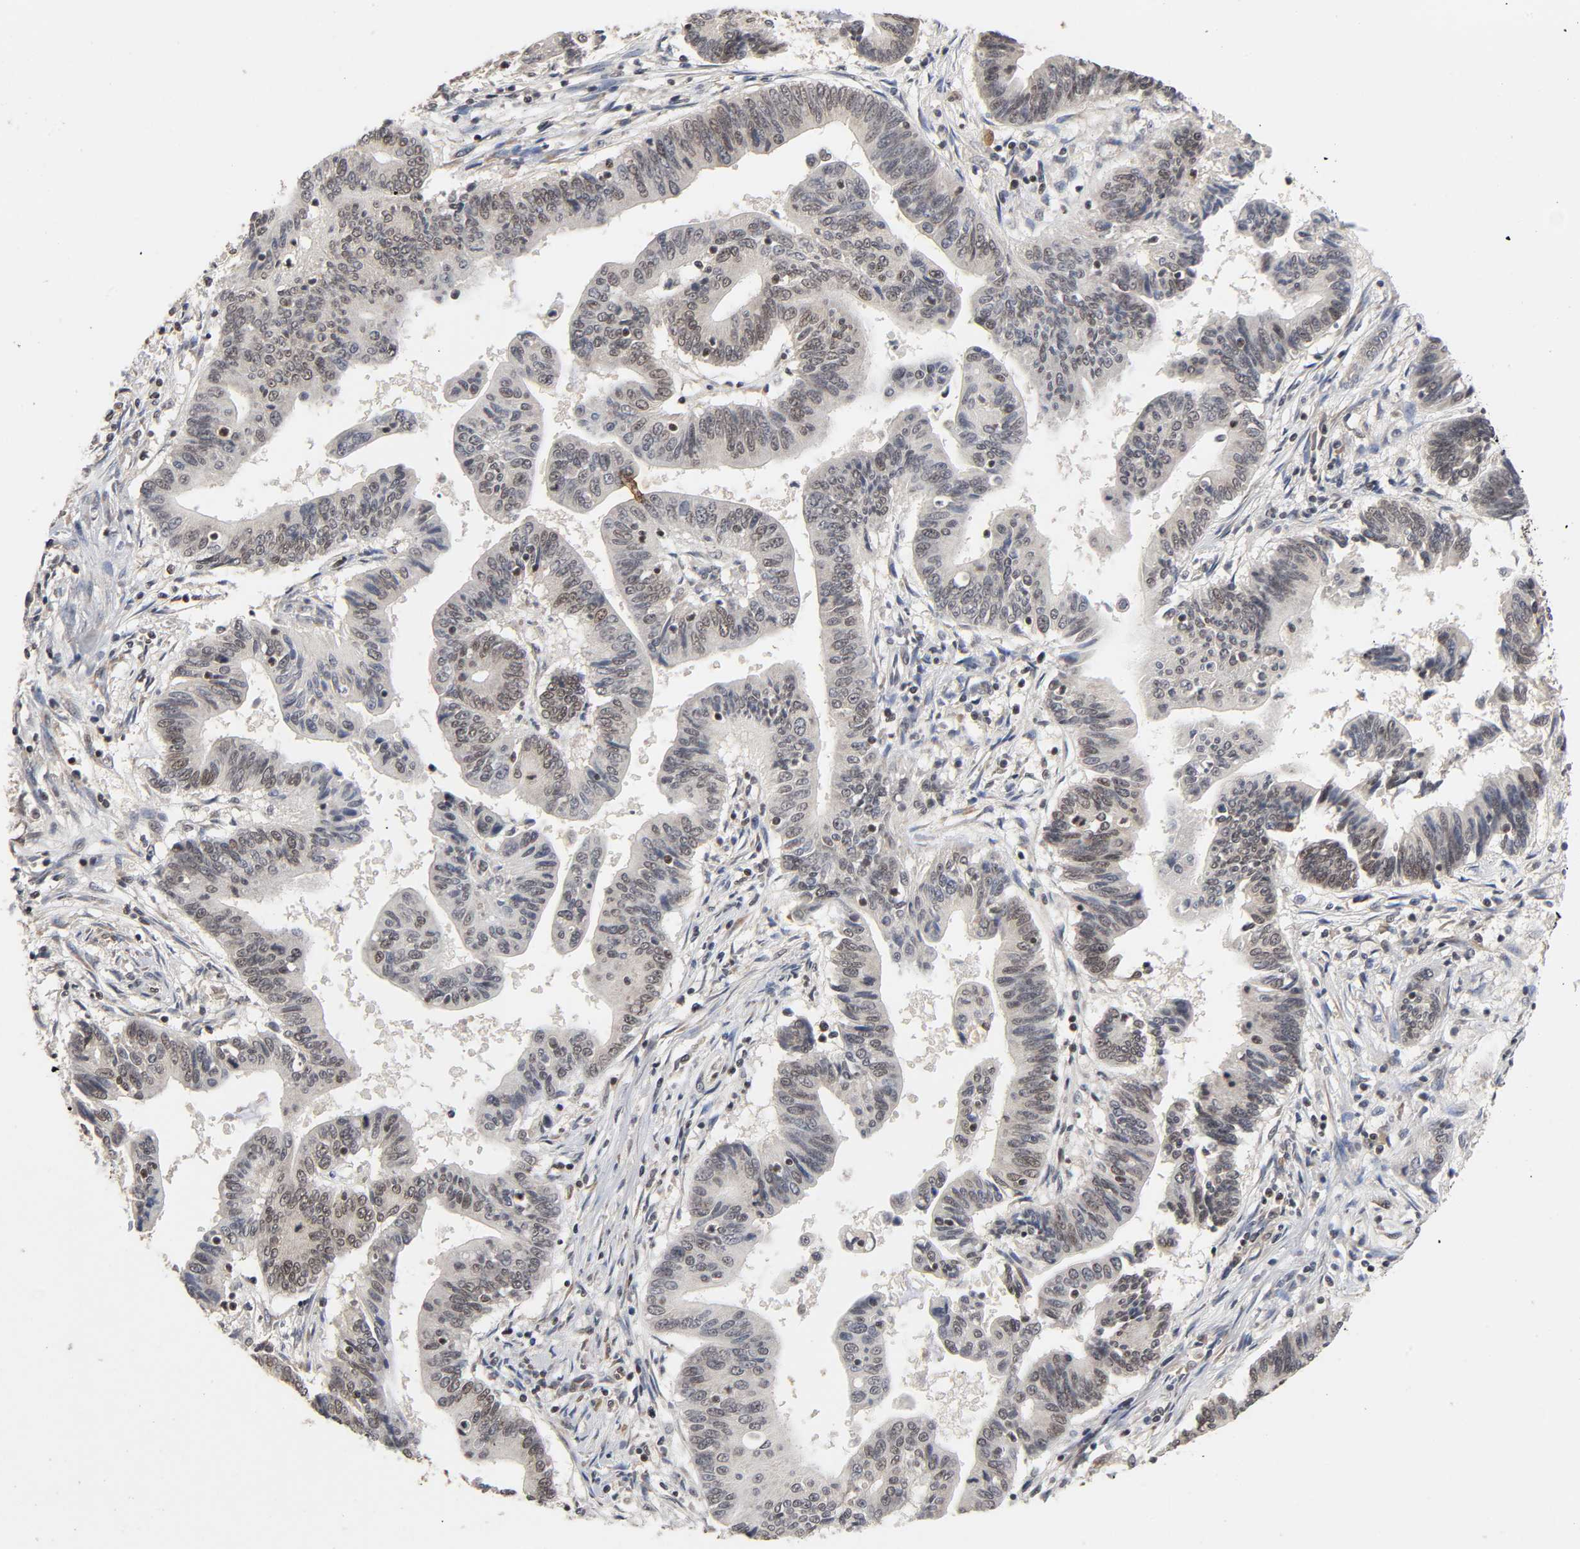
{"staining": {"intensity": "weak", "quantity": "25%-75%", "location": "cytoplasmic/membranous,nuclear"}, "tissue": "pancreatic cancer", "cell_type": "Tumor cells", "image_type": "cancer", "snomed": [{"axis": "morphology", "description": "Adenocarcinoma, NOS"}, {"axis": "topography", "description": "Pancreas"}], "caption": "IHC of human pancreatic cancer exhibits low levels of weak cytoplasmic/membranous and nuclear positivity in about 25%-75% of tumor cells.", "gene": "ZNF384", "patient": {"sex": "female", "age": 48}}